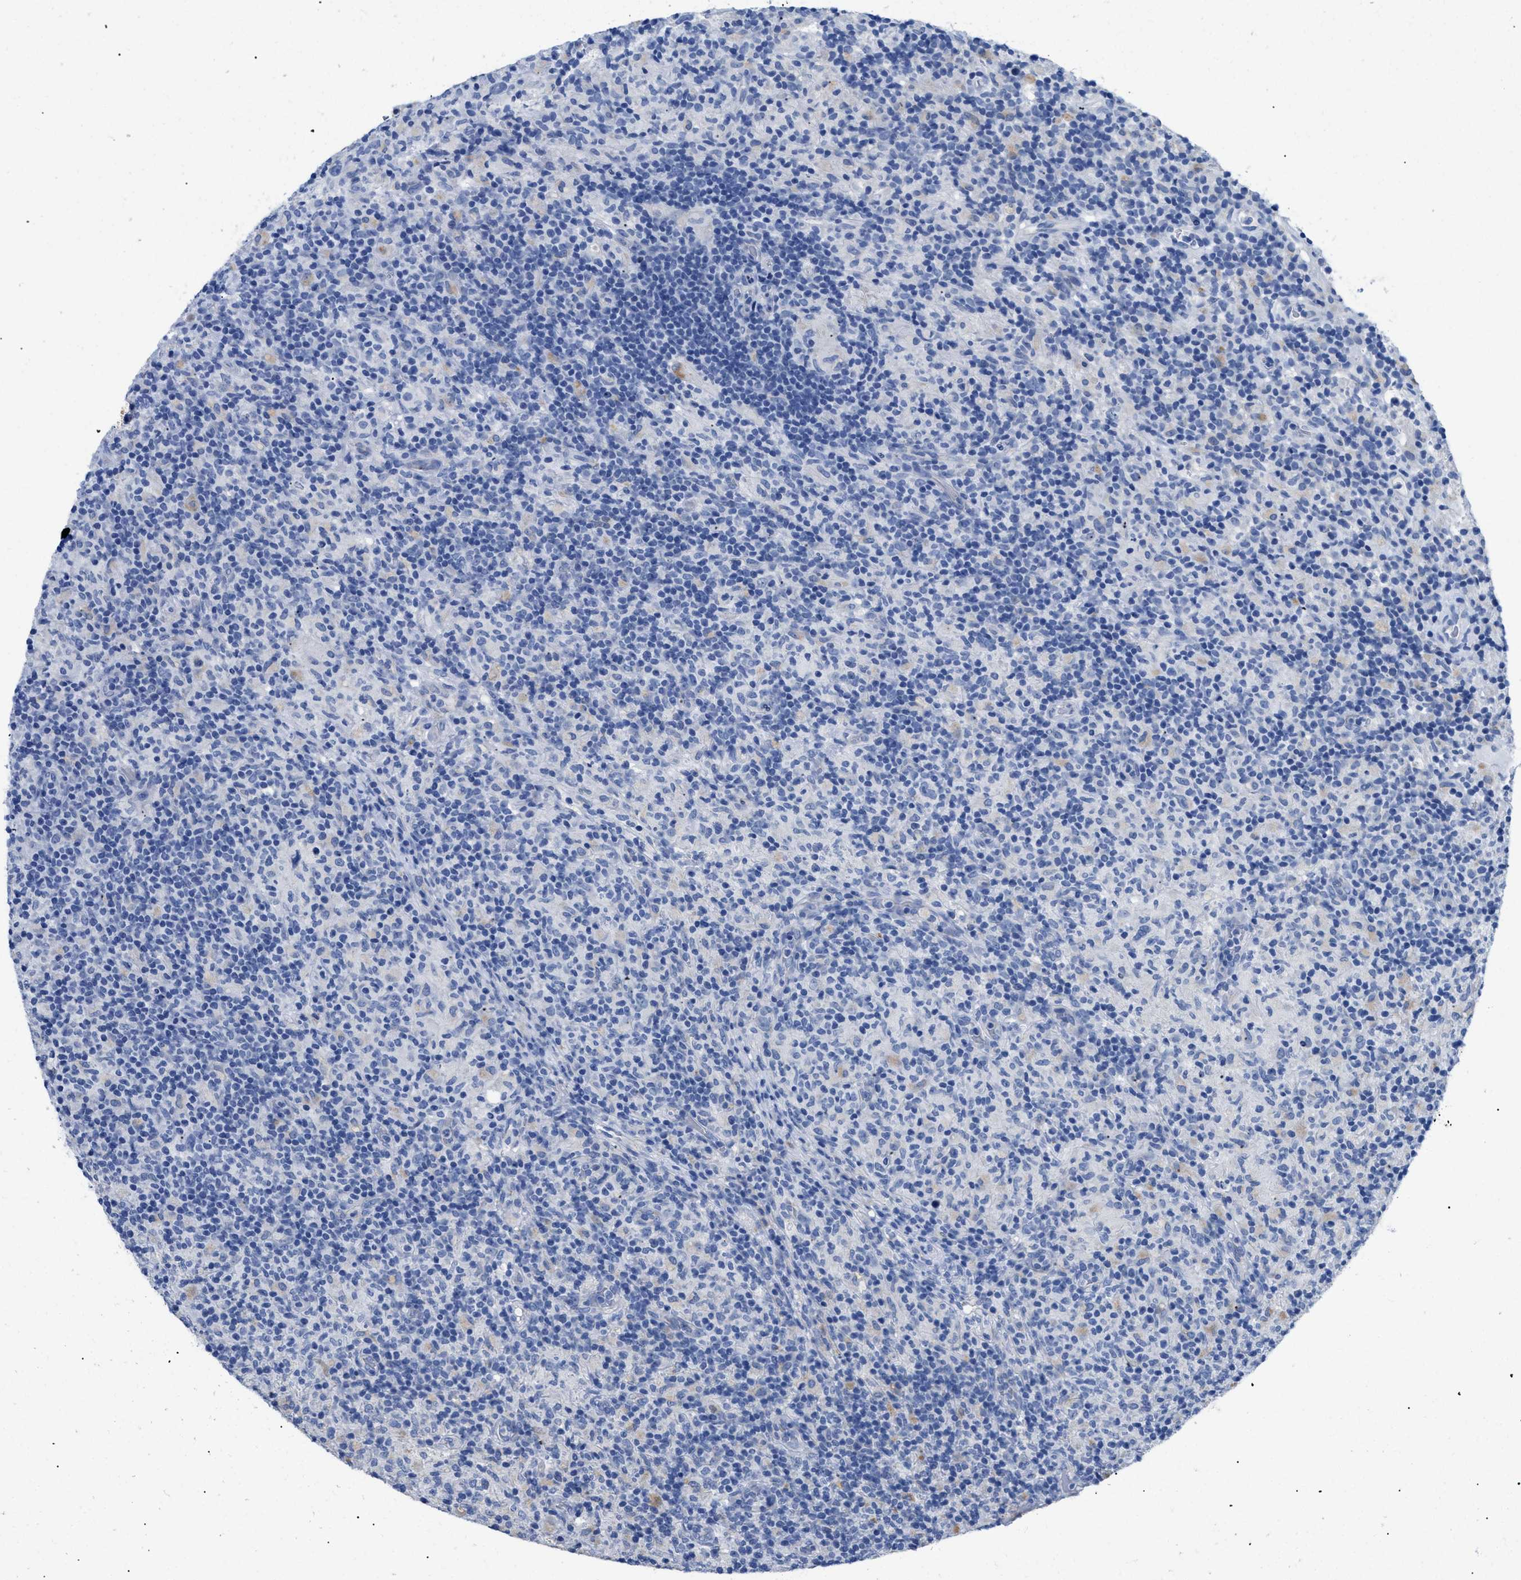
{"staining": {"intensity": "negative", "quantity": "none", "location": "none"}, "tissue": "lymphoma", "cell_type": "Tumor cells", "image_type": "cancer", "snomed": [{"axis": "morphology", "description": "Hodgkin's disease, NOS"}, {"axis": "topography", "description": "Lymph node"}], "caption": "High magnification brightfield microscopy of Hodgkin's disease stained with DAB (brown) and counterstained with hematoxylin (blue): tumor cells show no significant expression.", "gene": "APOBEC2", "patient": {"sex": "male", "age": 70}}